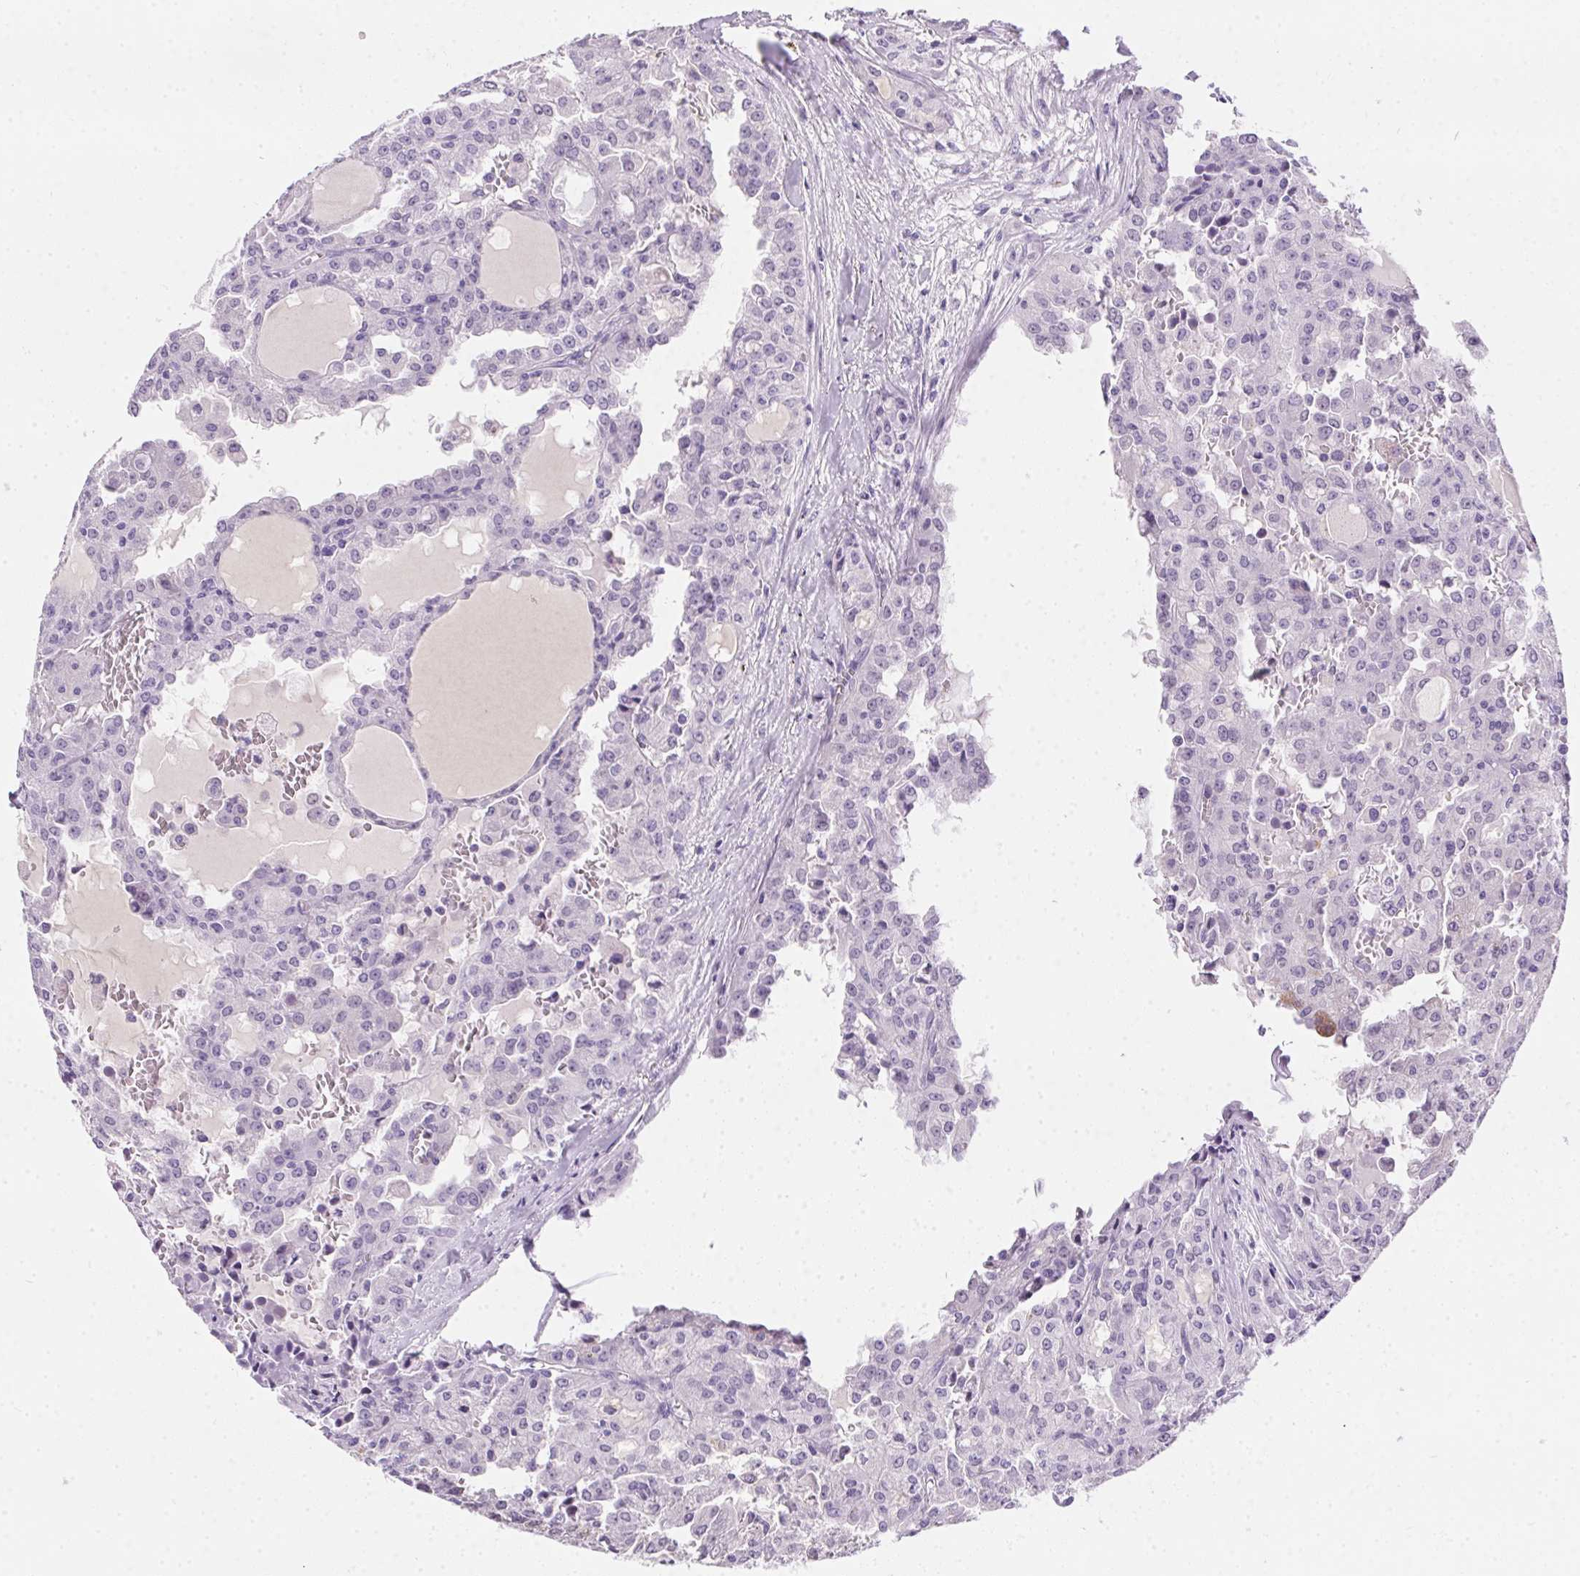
{"staining": {"intensity": "negative", "quantity": "none", "location": "none"}, "tissue": "head and neck cancer", "cell_type": "Tumor cells", "image_type": "cancer", "snomed": [{"axis": "morphology", "description": "Adenocarcinoma, NOS"}, {"axis": "topography", "description": "Head-Neck"}], "caption": "The image reveals no staining of tumor cells in head and neck cancer.", "gene": "SSTR4", "patient": {"sex": "male", "age": 64}}